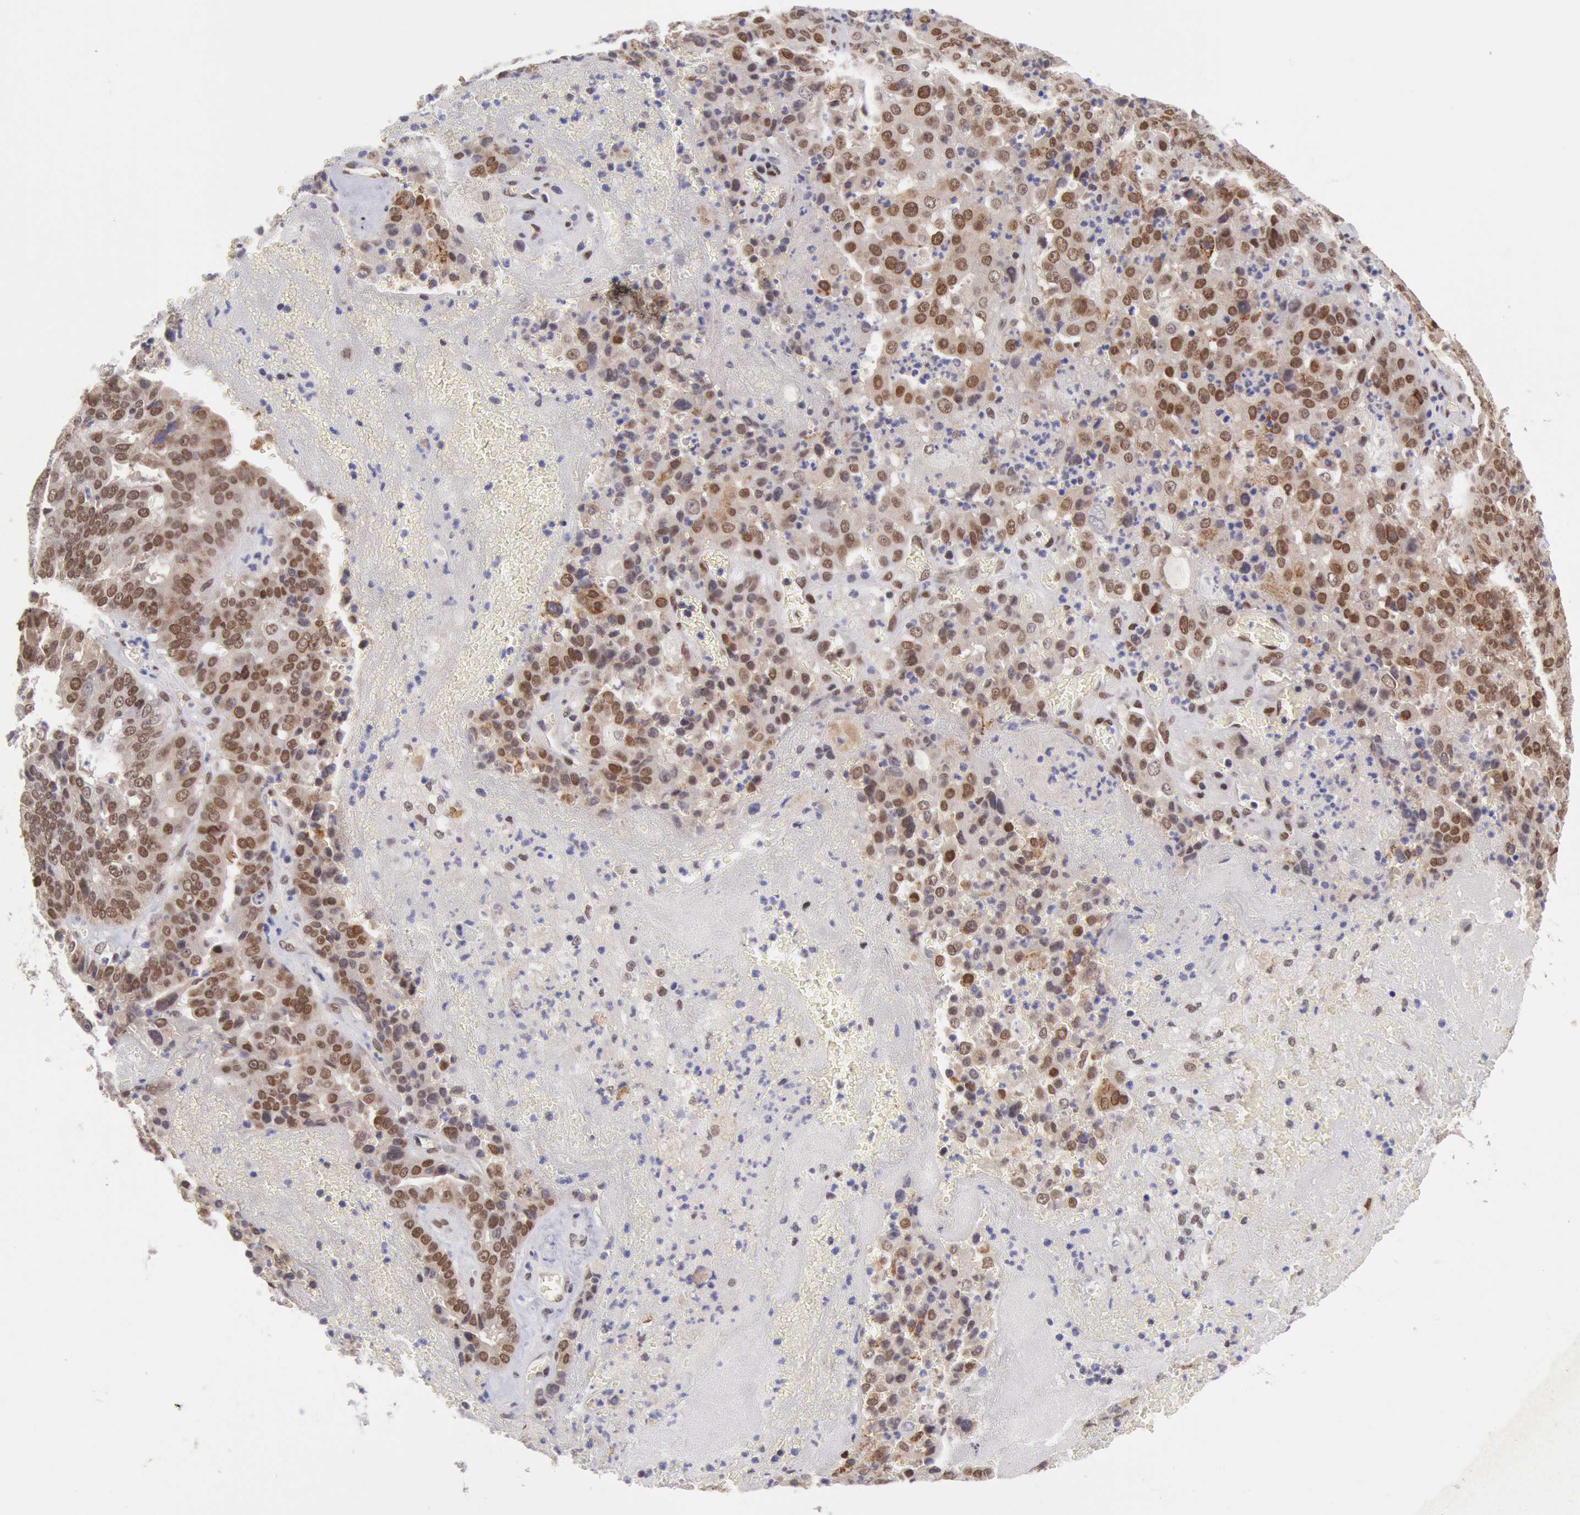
{"staining": {"intensity": "moderate", "quantity": "25%-75%", "location": "nuclear"}, "tissue": "liver cancer", "cell_type": "Tumor cells", "image_type": "cancer", "snomed": [{"axis": "morphology", "description": "Cholangiocarcinoma"}, {"axis": "topography", "description": "Liver"}], "caption": "Immunohistochemical staining of human liver cholangiocarcinoma displays medium levels of moderate nuclear protein expression in approximately 25%-75% of tumor cells. (IHC, brightfield microscopy, high magnification).", "gene": "CDKN2B", "patient": {"sex": "female", "age": 79}}